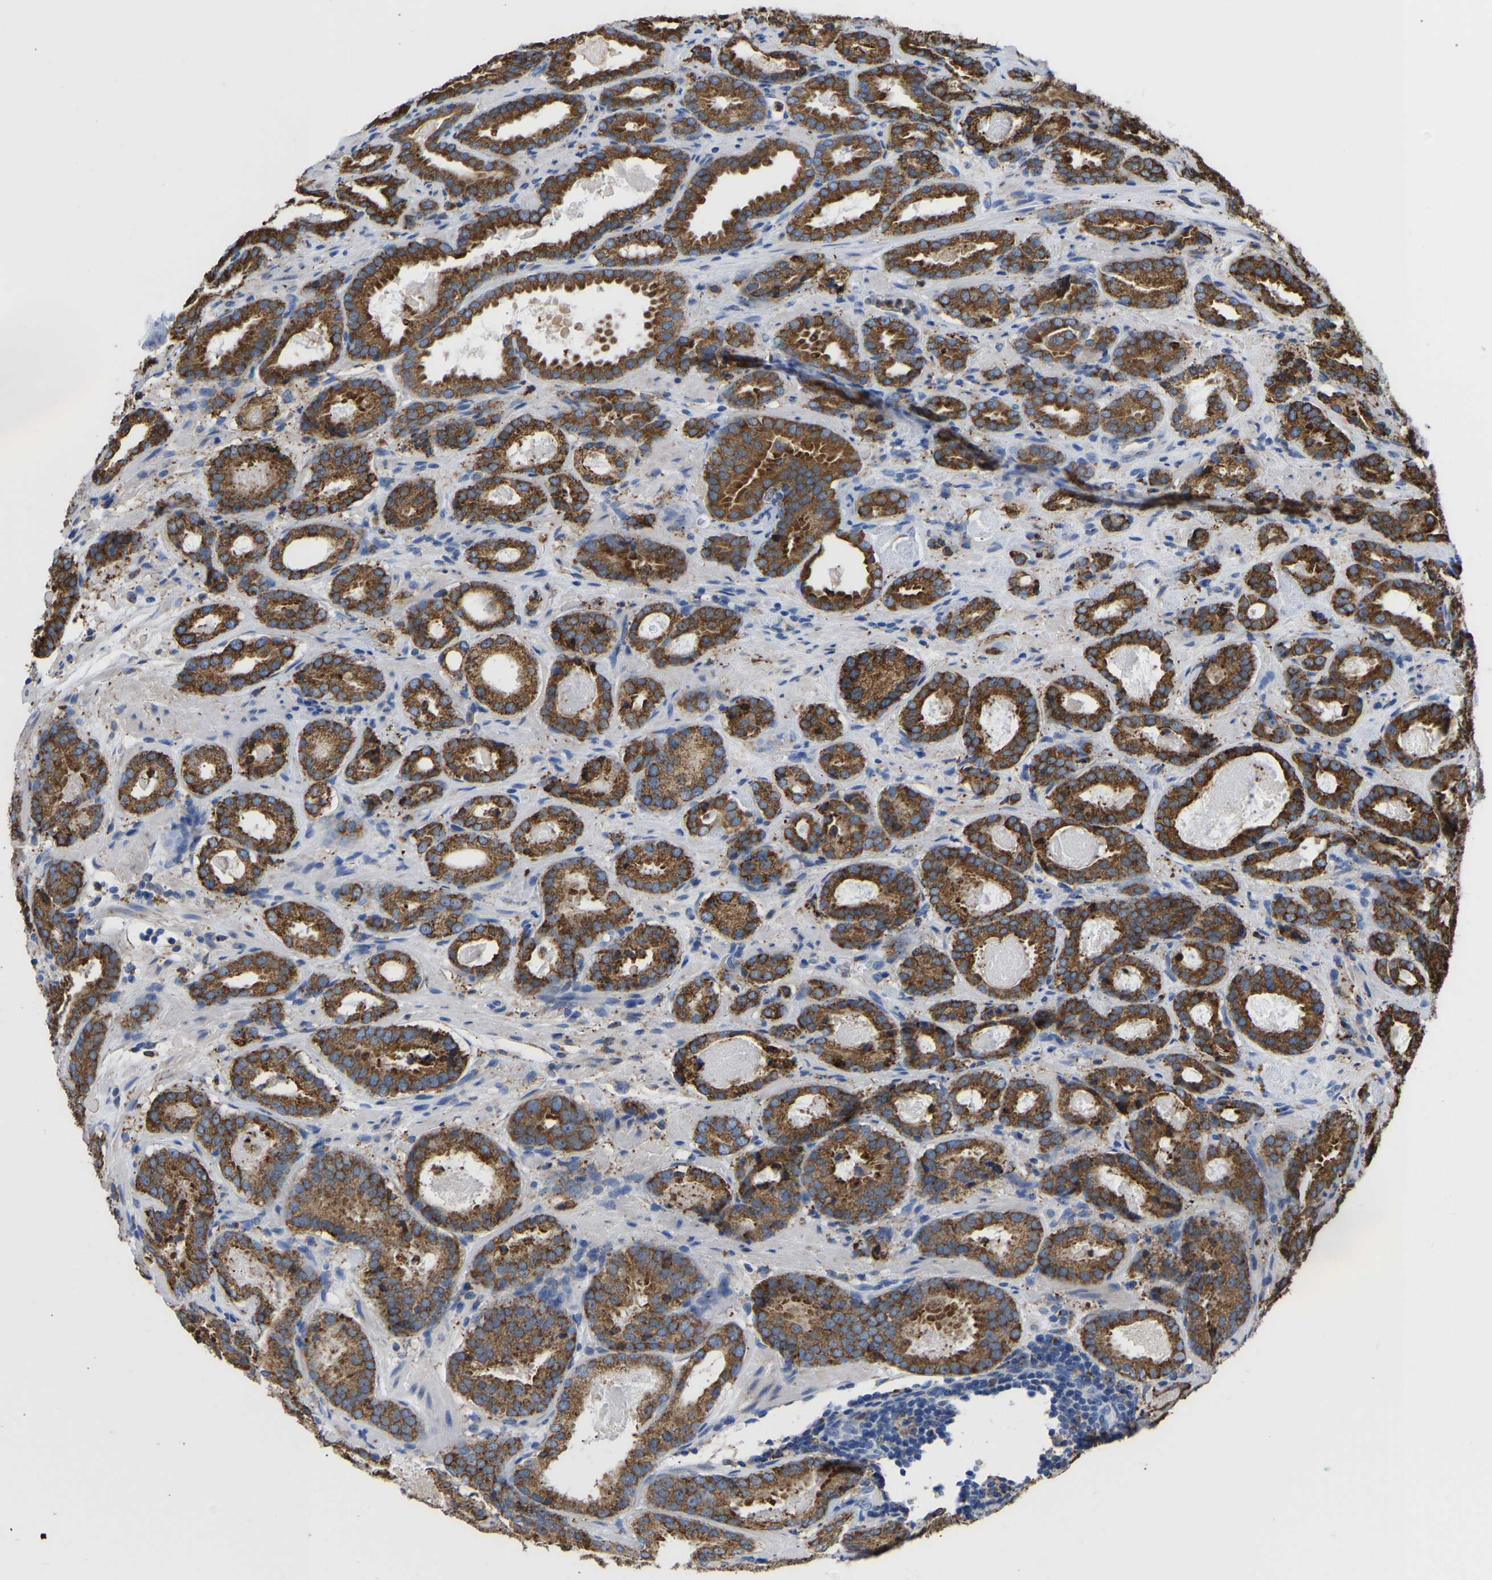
{"staining": {"intensity": "moderate", "quantity": ">75%", "location": "cytoplasmic/membranous"}, "tissue": "prostate cancer", "cell_type": "Tumor cells", "image_type": "cancer", "snomed": [{"axis": "morphology", "description": "Adenocarcinoma, Low grade"}, {"axis": "topography", "description": "Prostate"}], "caption": "IHC photomicrograph of neoplastic tissue: adenocarcinoma (low-grade) (prostate) stained using IHC shows medium levels of moderate protein expression localized specifically in the cytoplasmic/membranous of tumor cells, appearing as a cytoplasmic/membranous brown color.", "gene": "P4HB", "patient": {"sex": "male", "age": 69}}